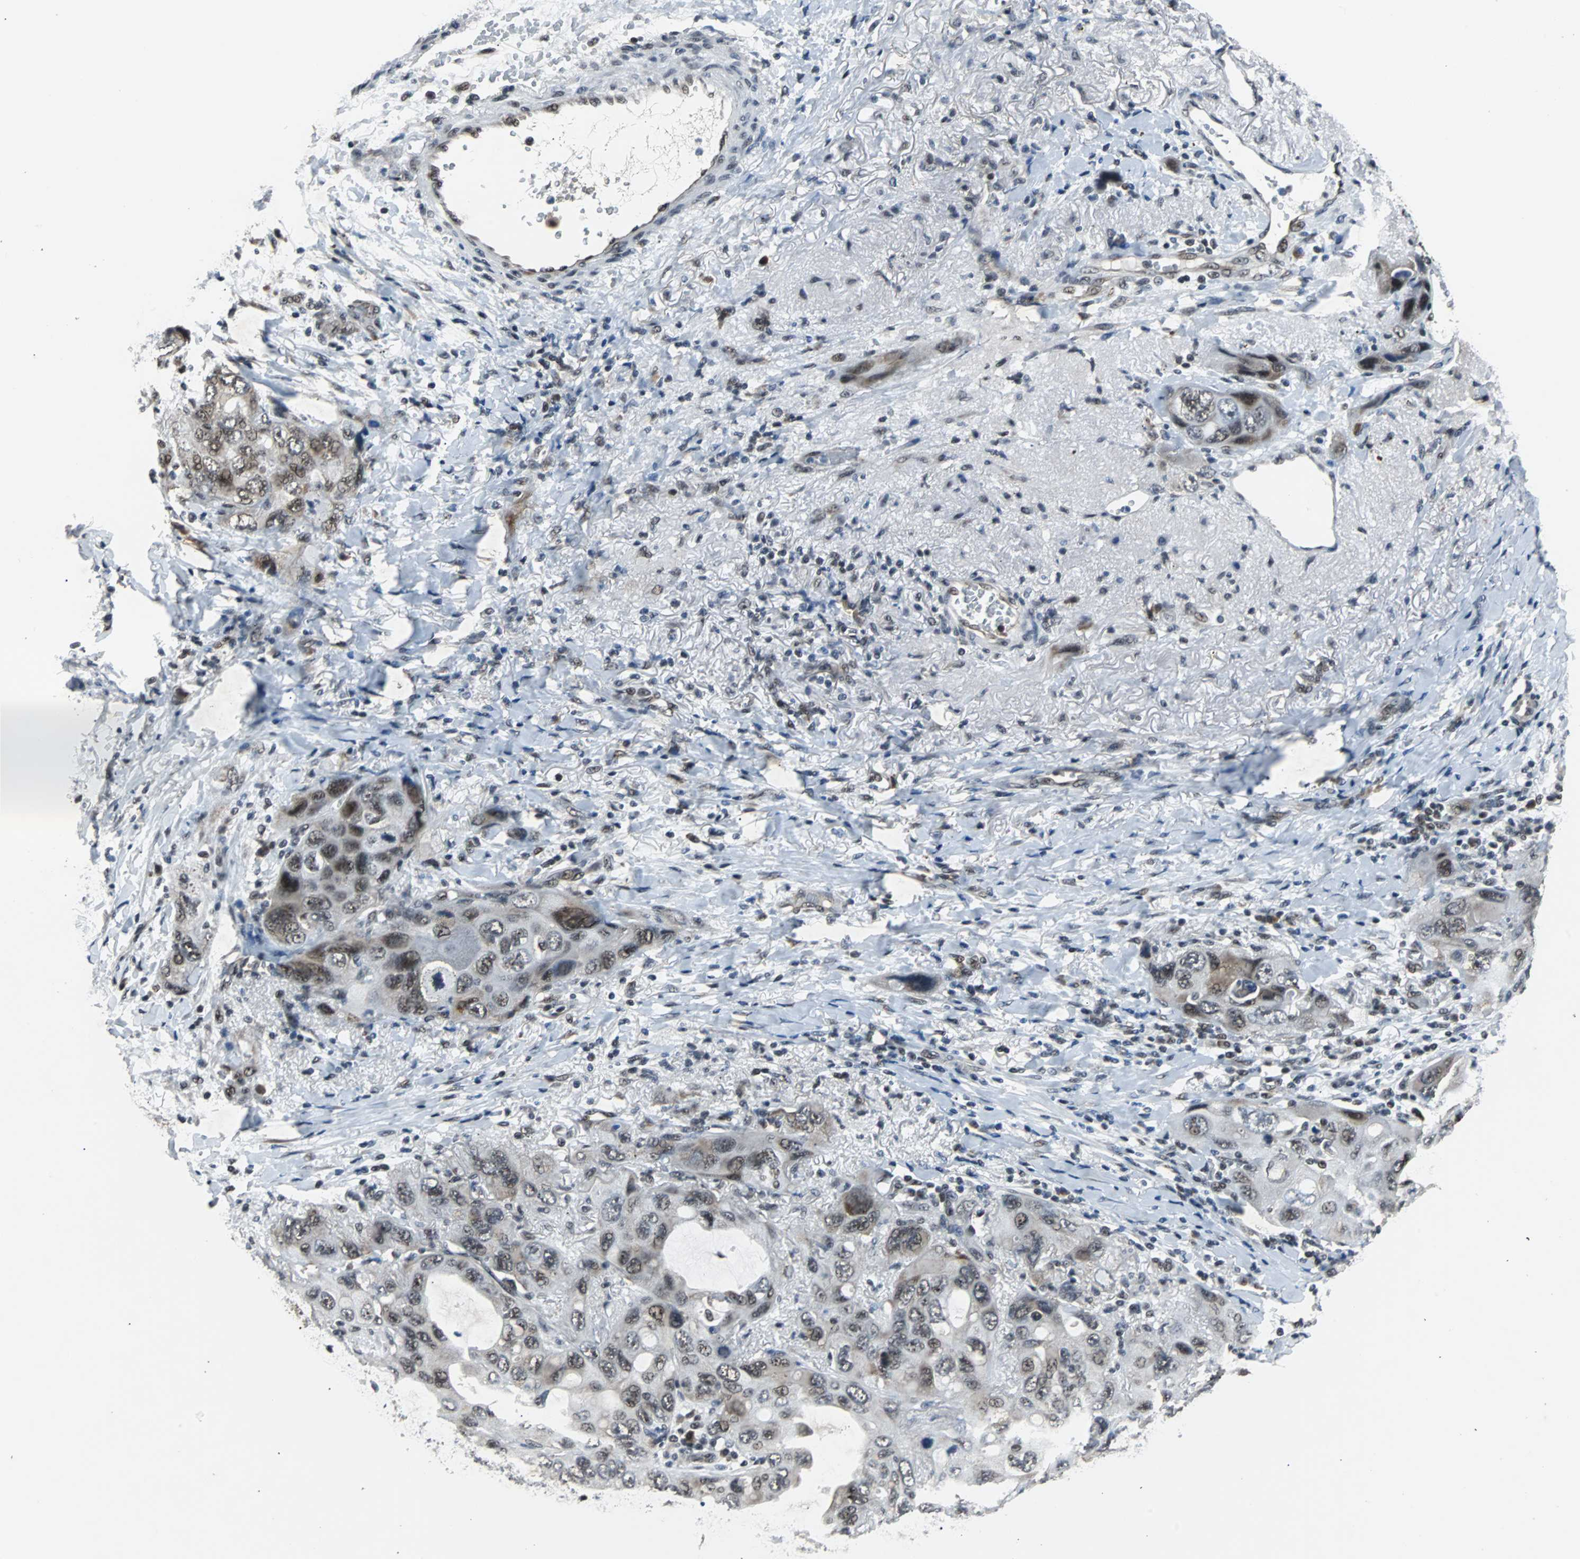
{"staining": {"intensity": "moderate", "quantity": "25%-75%", "location": "nuclear"}, "tissue": "lung cancer", "cell_type": "Tumor cells", "image_type": "cancer", "snomed": [{"axis": "morphology", "description": "Squamous cell carcinoma, NOS"}, {"axis": "topography", "description": "Lung"}], "caption": "Moderate nuclear positivity is identified in about 25%-75% of tumor cells in lung cancer.", "gene": "USP28", "patient": {"sex": "female", "age": 73}}